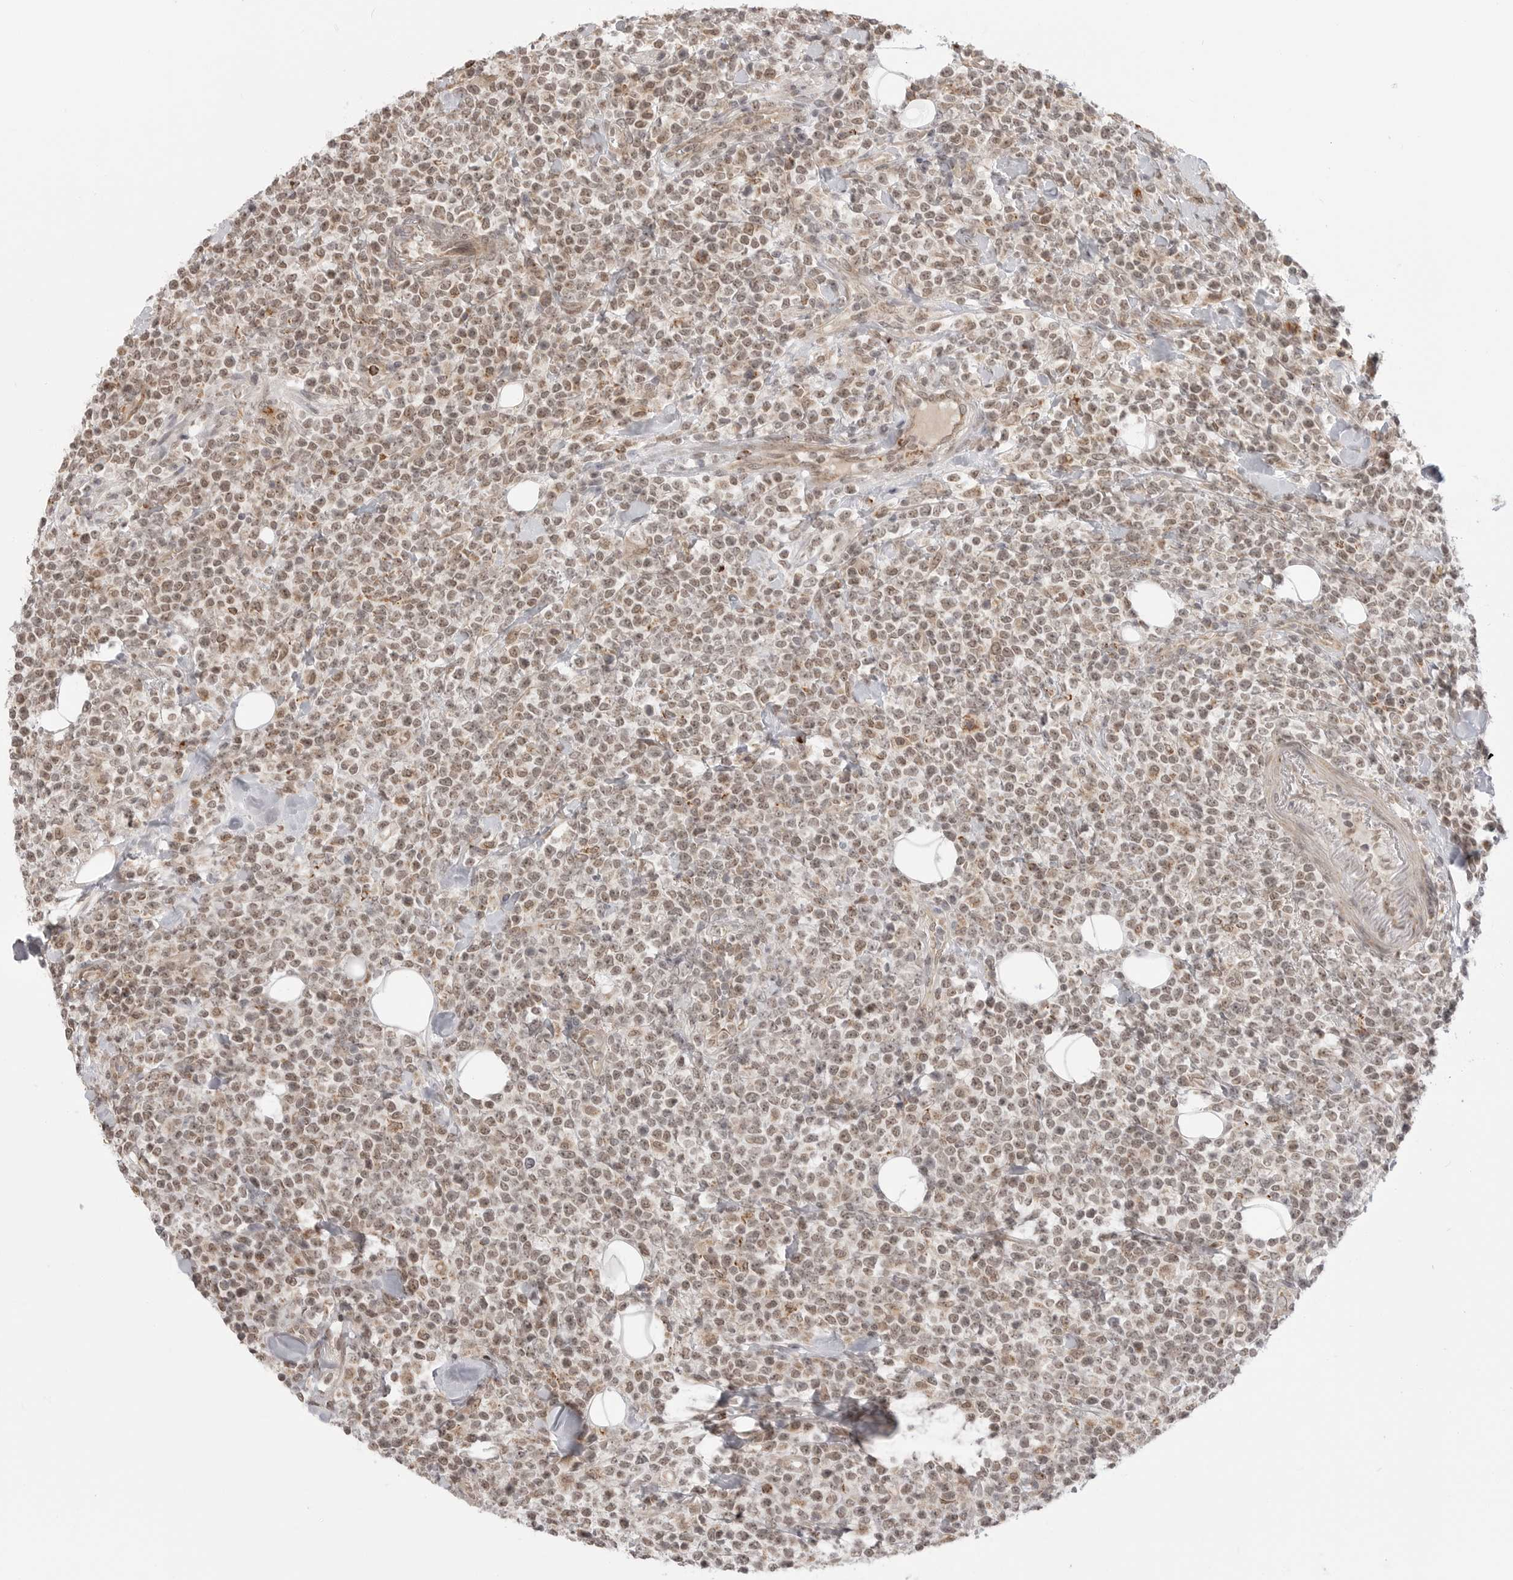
{"staining": {"intensity": "weak", "quantity": ">75%", "location": "nuclear"}, "tissue": "lymphoma", "cell_type": "Tumor cells", "image_type": "cancer", "snomed": [{"axis": "morphology", "description": "Malignant lymphoma, non-Hodgkin's type, High grade"}, {"axis": "topography", "description": "Colon"}], "caption": "Immunohistochemical staining of human malignant lymphoma, non-Hodgkin's type (high-grade) exhibits low levels of weak nuclear expression in about >75% of tumor cells.", "gene": "KALRN", "patient": {"sex": "female", "age": 53}}